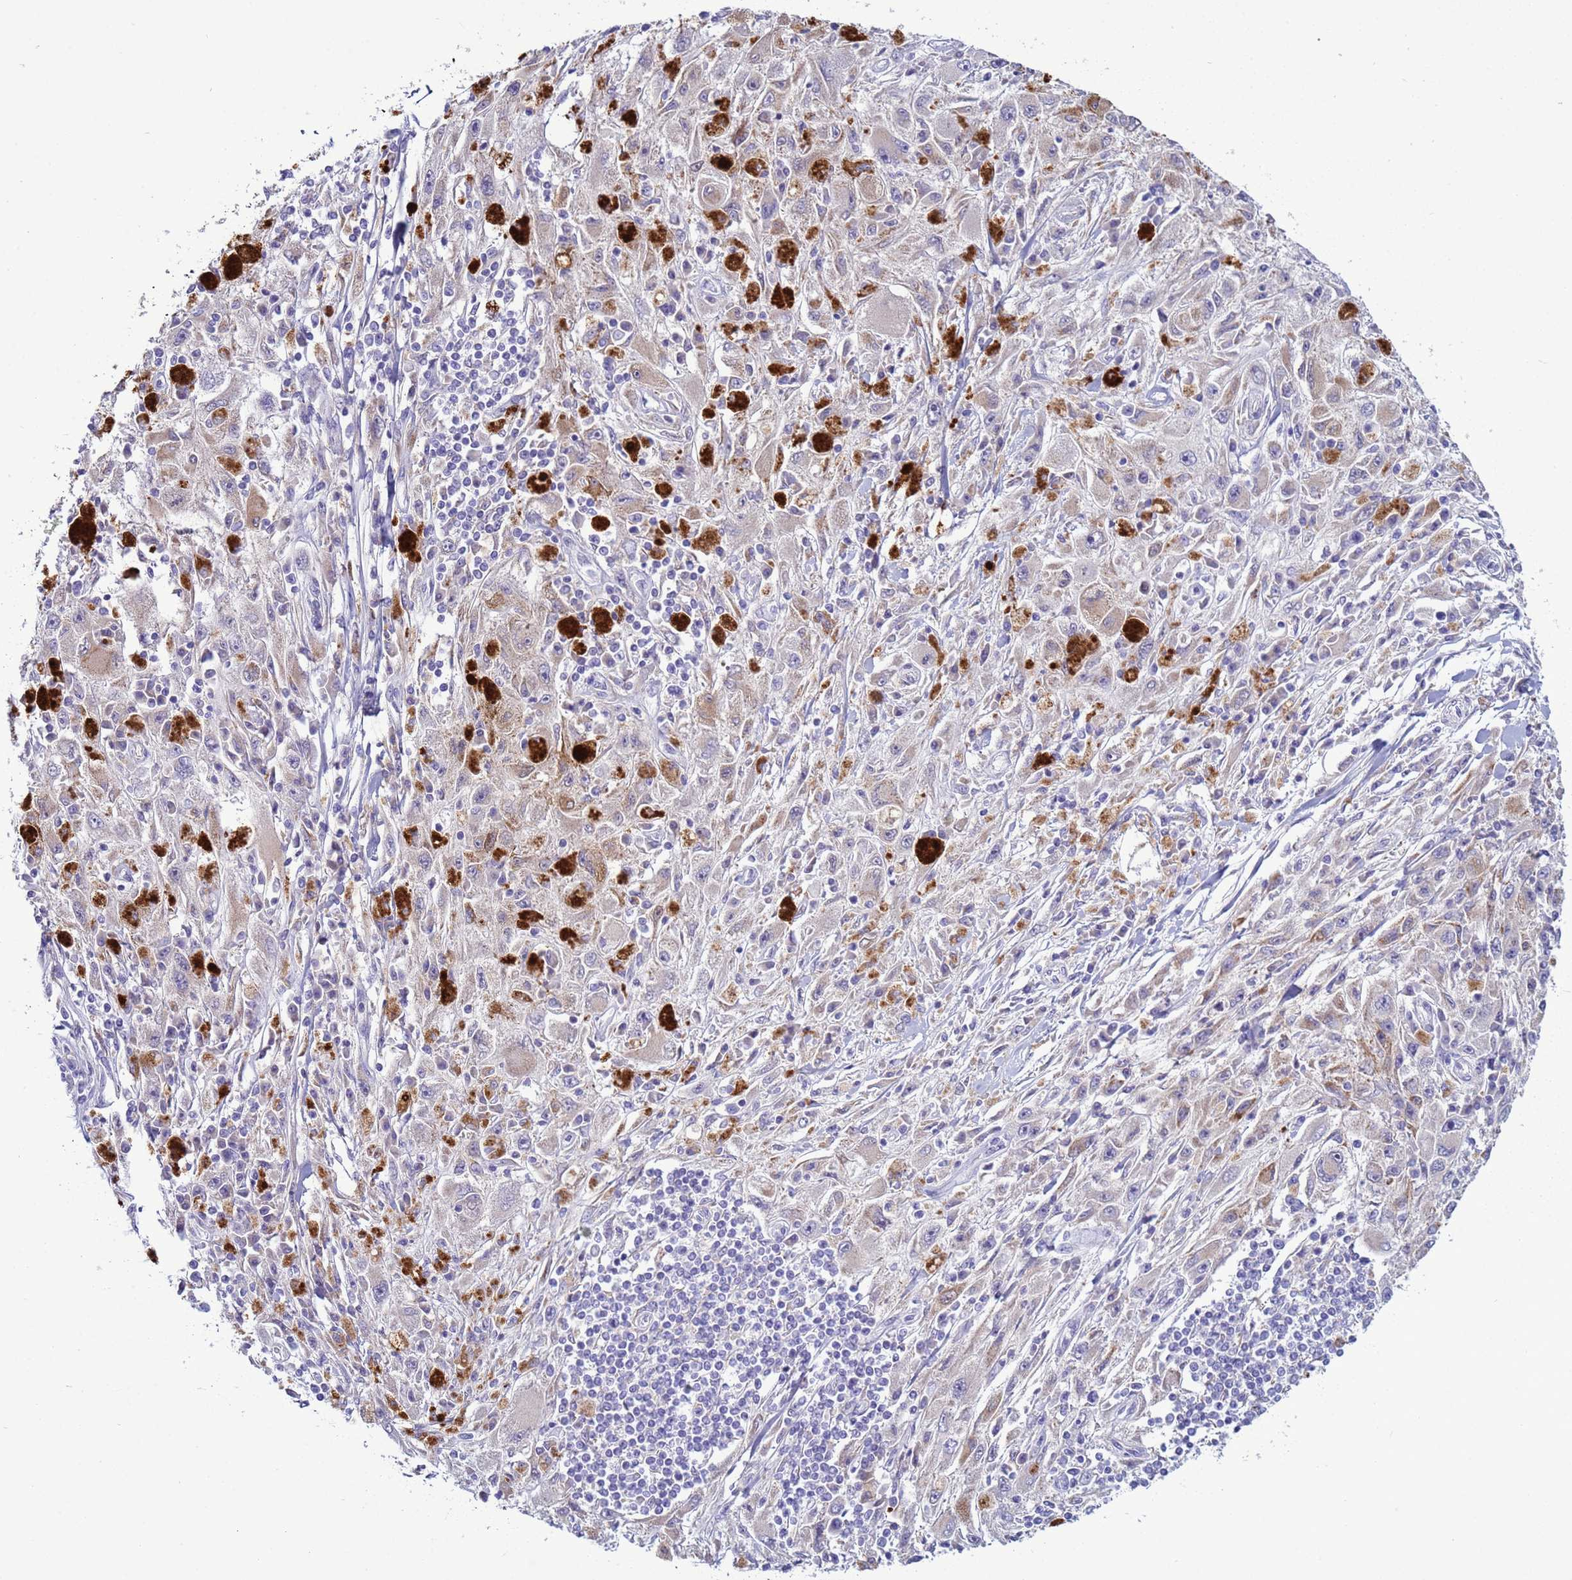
{"staining": {"intensity": "negative", "quantity": "none", "location": "none"}, "tissue": "melanoma", "cell_type": "Tumor cells", "image_type": "cancer", "snomed": [{"axis": "morphology", "description": "Malignant melanoma, Metastatic site"}, {"axis": "topography", "description": "Skin"}], "caption": "Malignant melanoma (metastatic site) was stained to show a protein in brown. There is no significant expression in tumor cells.", "gene": "ABHD17B", "patient": {"sex": "male", "age": 53}}